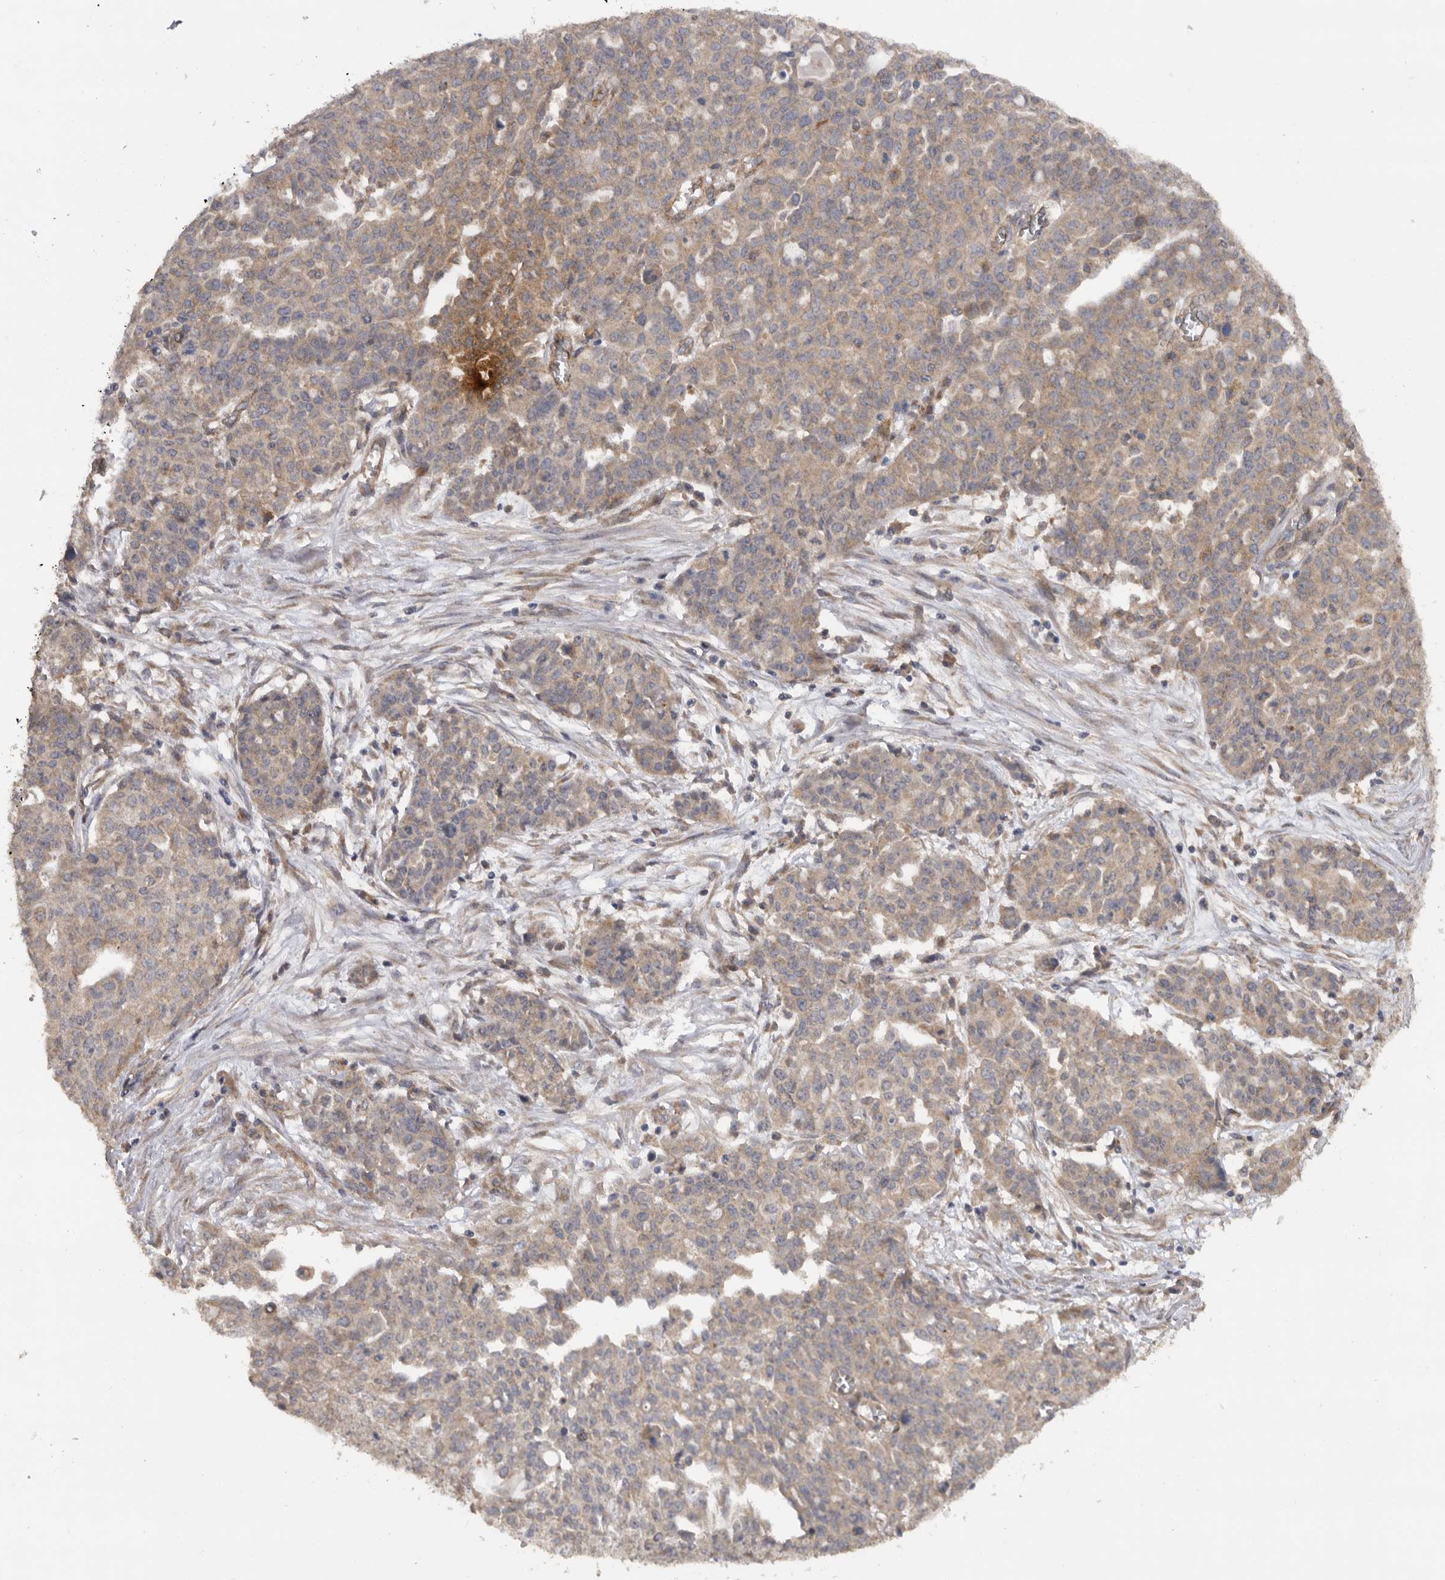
{"staining": {"intensity": "weak", "quantity": ">75%", "location": "cytoplasmic/membranous"}, "tissue": "ovarian cancer", "cell_type": "Tumor cells", "image_type": "cancer", "snomed": [{"axis": "morphology", "description": "Cystadenocarcinoma, serous, NOS"}, {"axis": "topography", "description": "Soft tissue"}, {"axis": "topography", "description": "Ovary"}], "caption": "Serous cystadenocarcinoma (ovarian) stained with a protein marker reveals weak staining in tumor cells.", "gene": "PODXL2", "patient": {"sex": "female", "age": 57}}